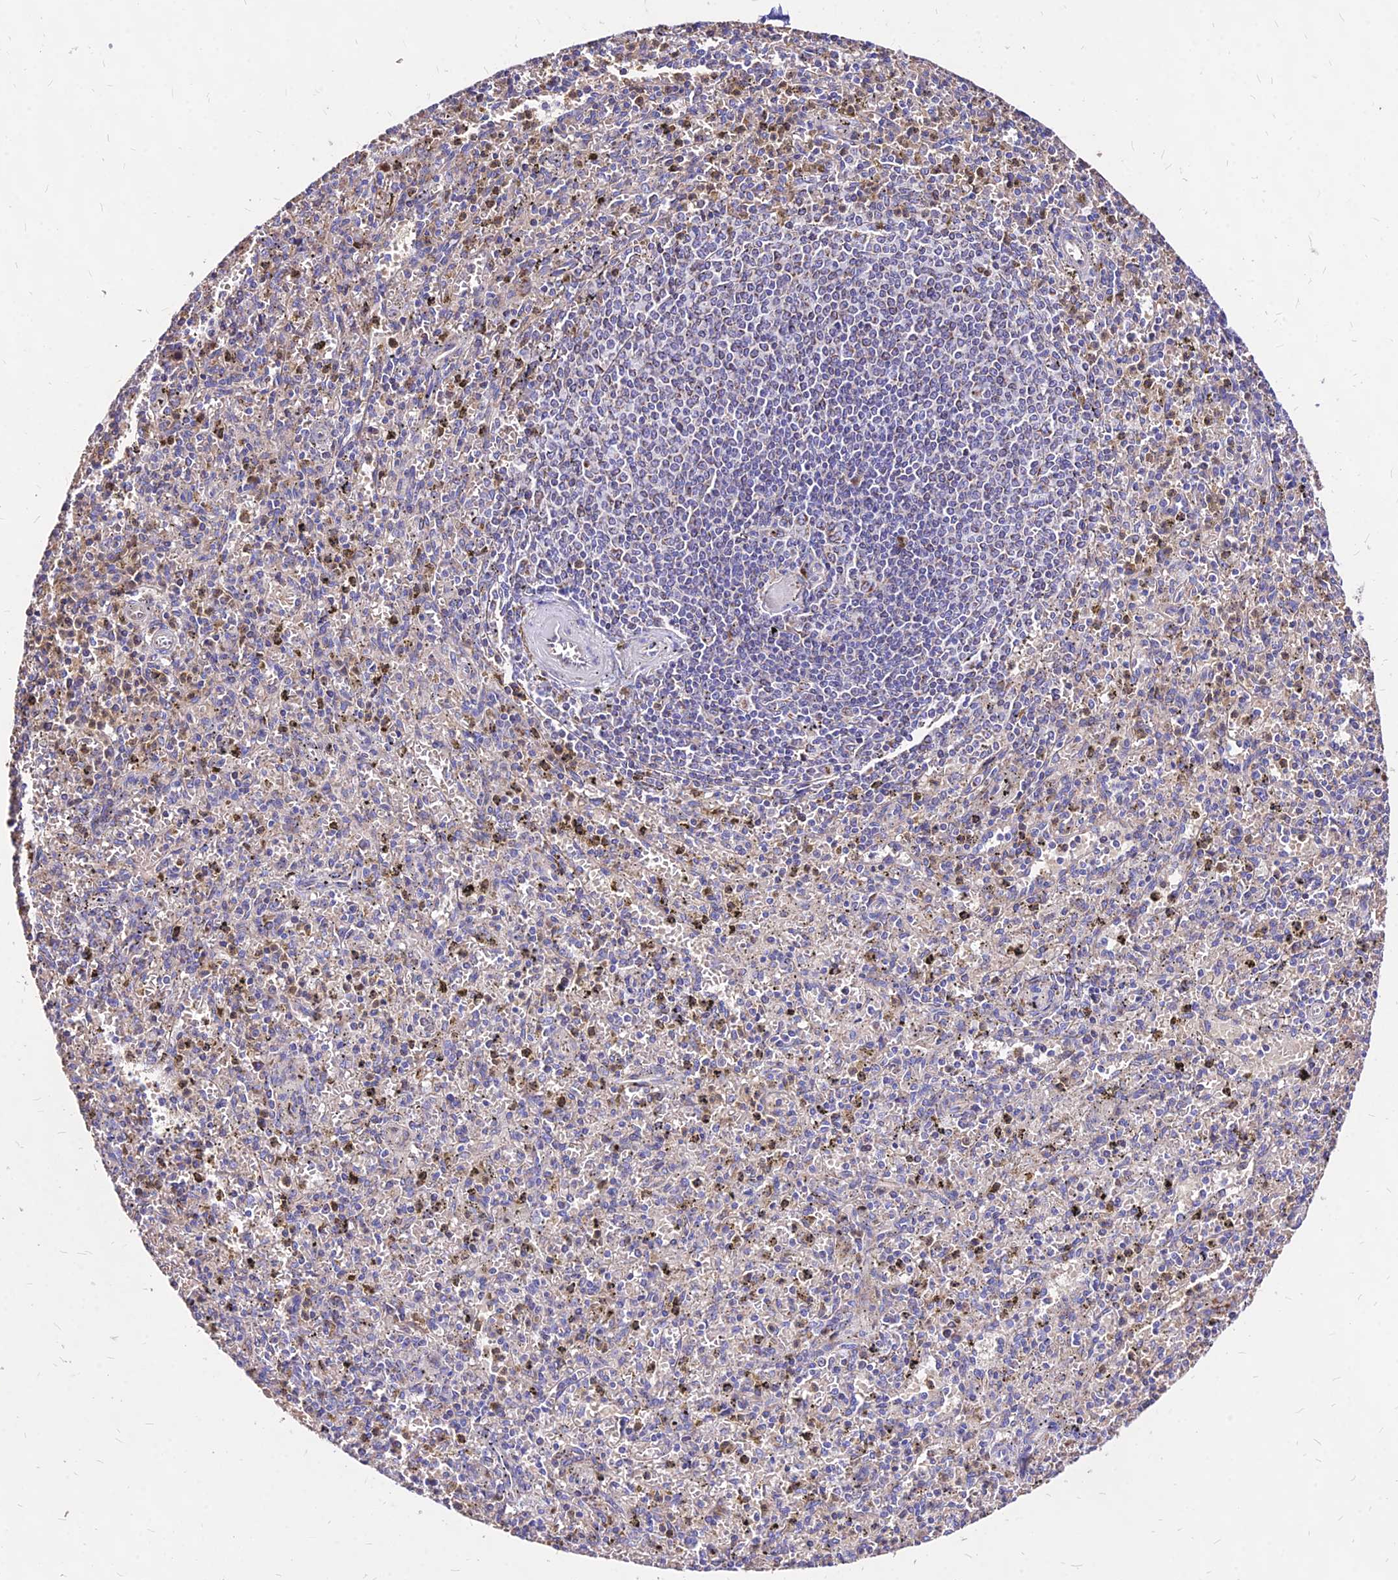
{"staining": {"intensity": "weak", "quantity": "<25%", "location": "cytoplasmic/membranous"}, "tissue": "spleen", "cell_type": "Cells in red pulp", "image_type": "normal", "snomed": [{"axis": "morphology", "description": "Normal tissue, NOS"}, {"axis": "topography", "description": "Spleen"}], "caption": "IHC histopathology image of unremarkable human spleen stained for a protein (brown), which shows no staining in cells in red pulp.", "gene": "MRPL3", "patient": {"sex": "male", "age": 72}}